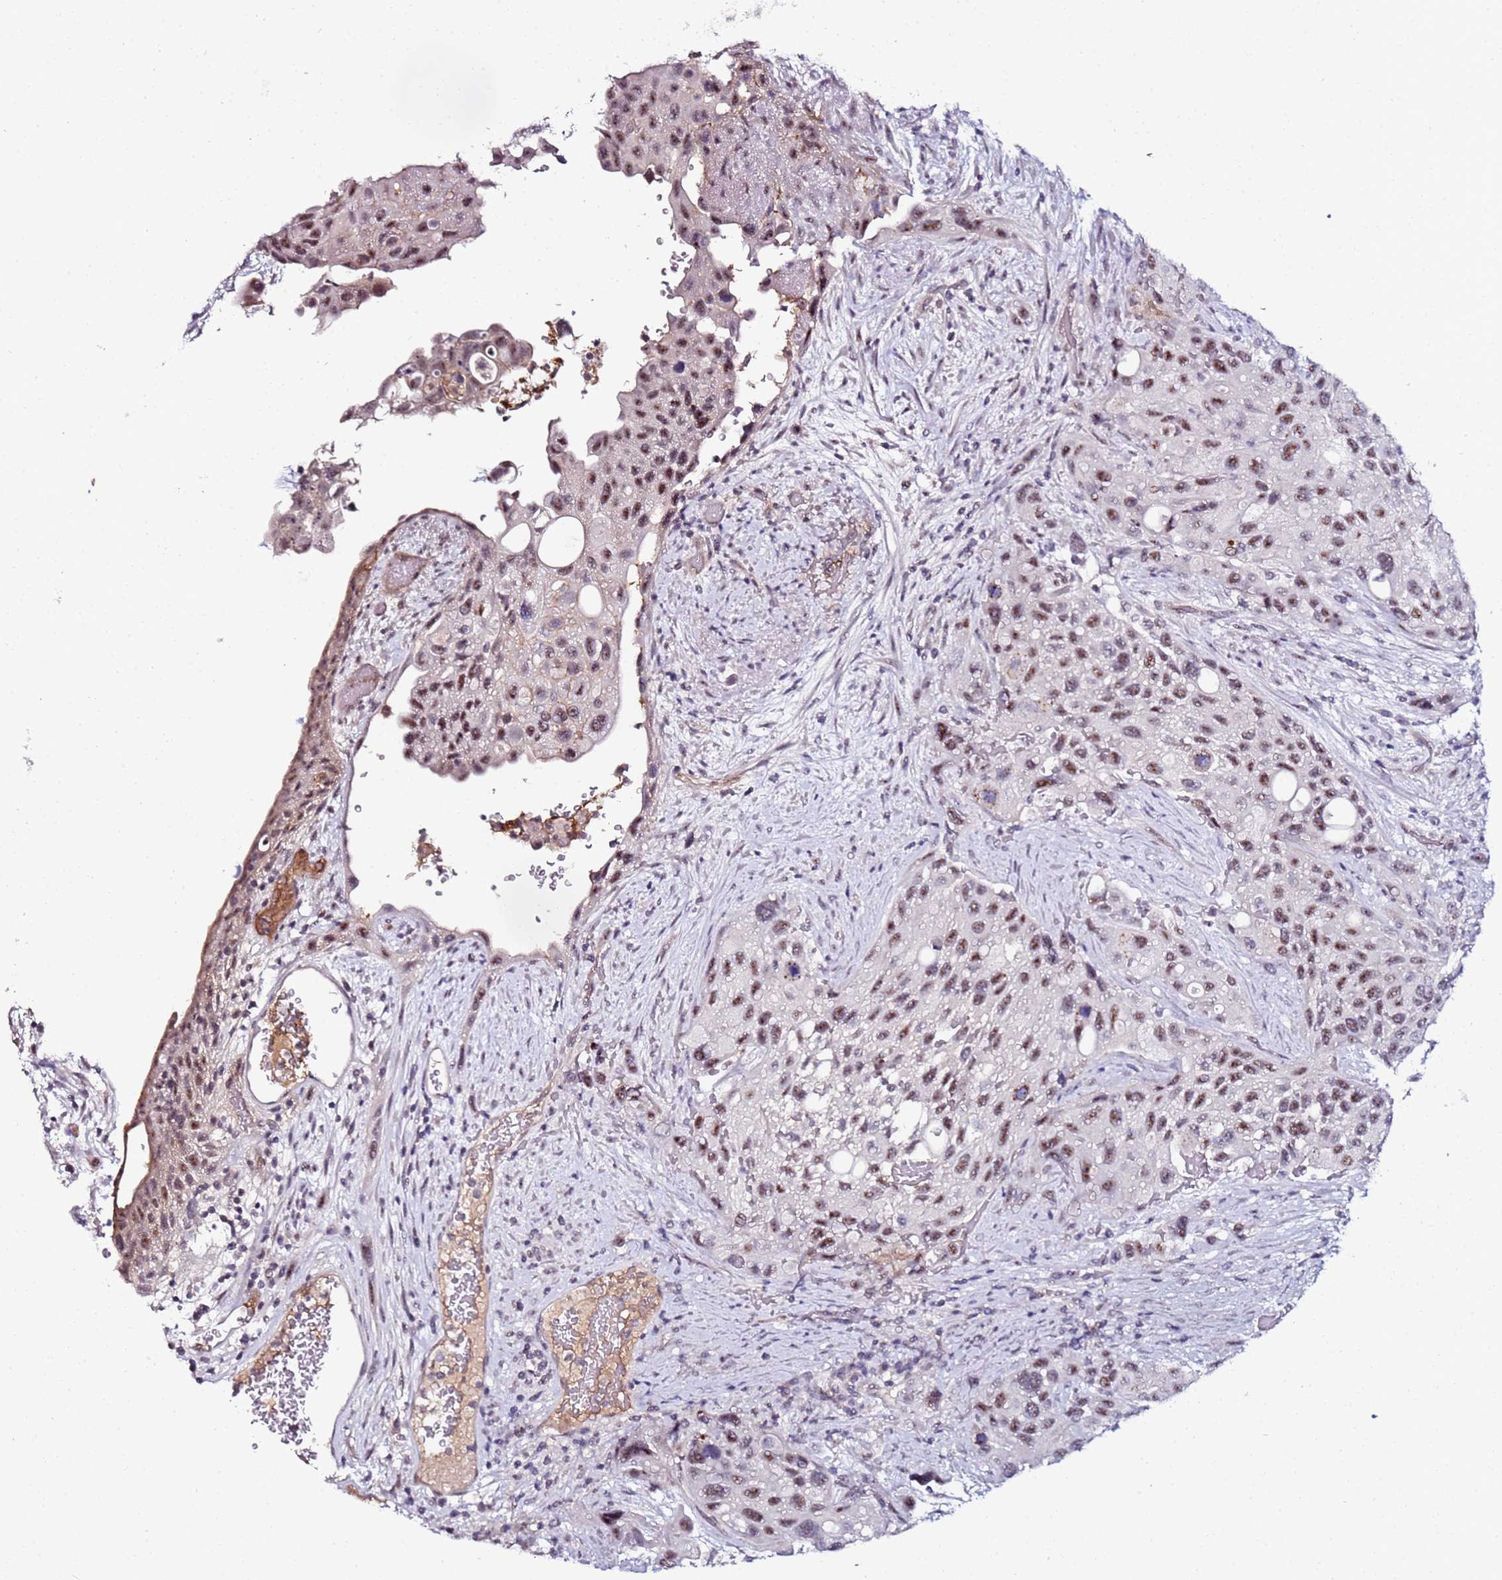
{"staining": {"intensity": "moderate", "quantity": ">75%", "location": "nuclear"}, "tissue": "urothelial cancer", "cell_type": "Tumor cells", "image_type": "cancer", "snomed": [{"axis": "morphology", "description": "Normal tissue, NOS"}, {"axis": "morphology", "description": "Urothelial carcinoma, High grade"}, {"axis": "topography", "description": "Vascular tissue"}, {"axis": "topography", "description": "Urinary bladder"}], "caption": "This photomicrograph reveals immunohistochemistry (IHC) staining of human urothelial cancer, with medium moderate nuclear staining in about >75% of tumor cells.", "gene": "DUSP28", "patient": {"sex": "female", "age": 56}}